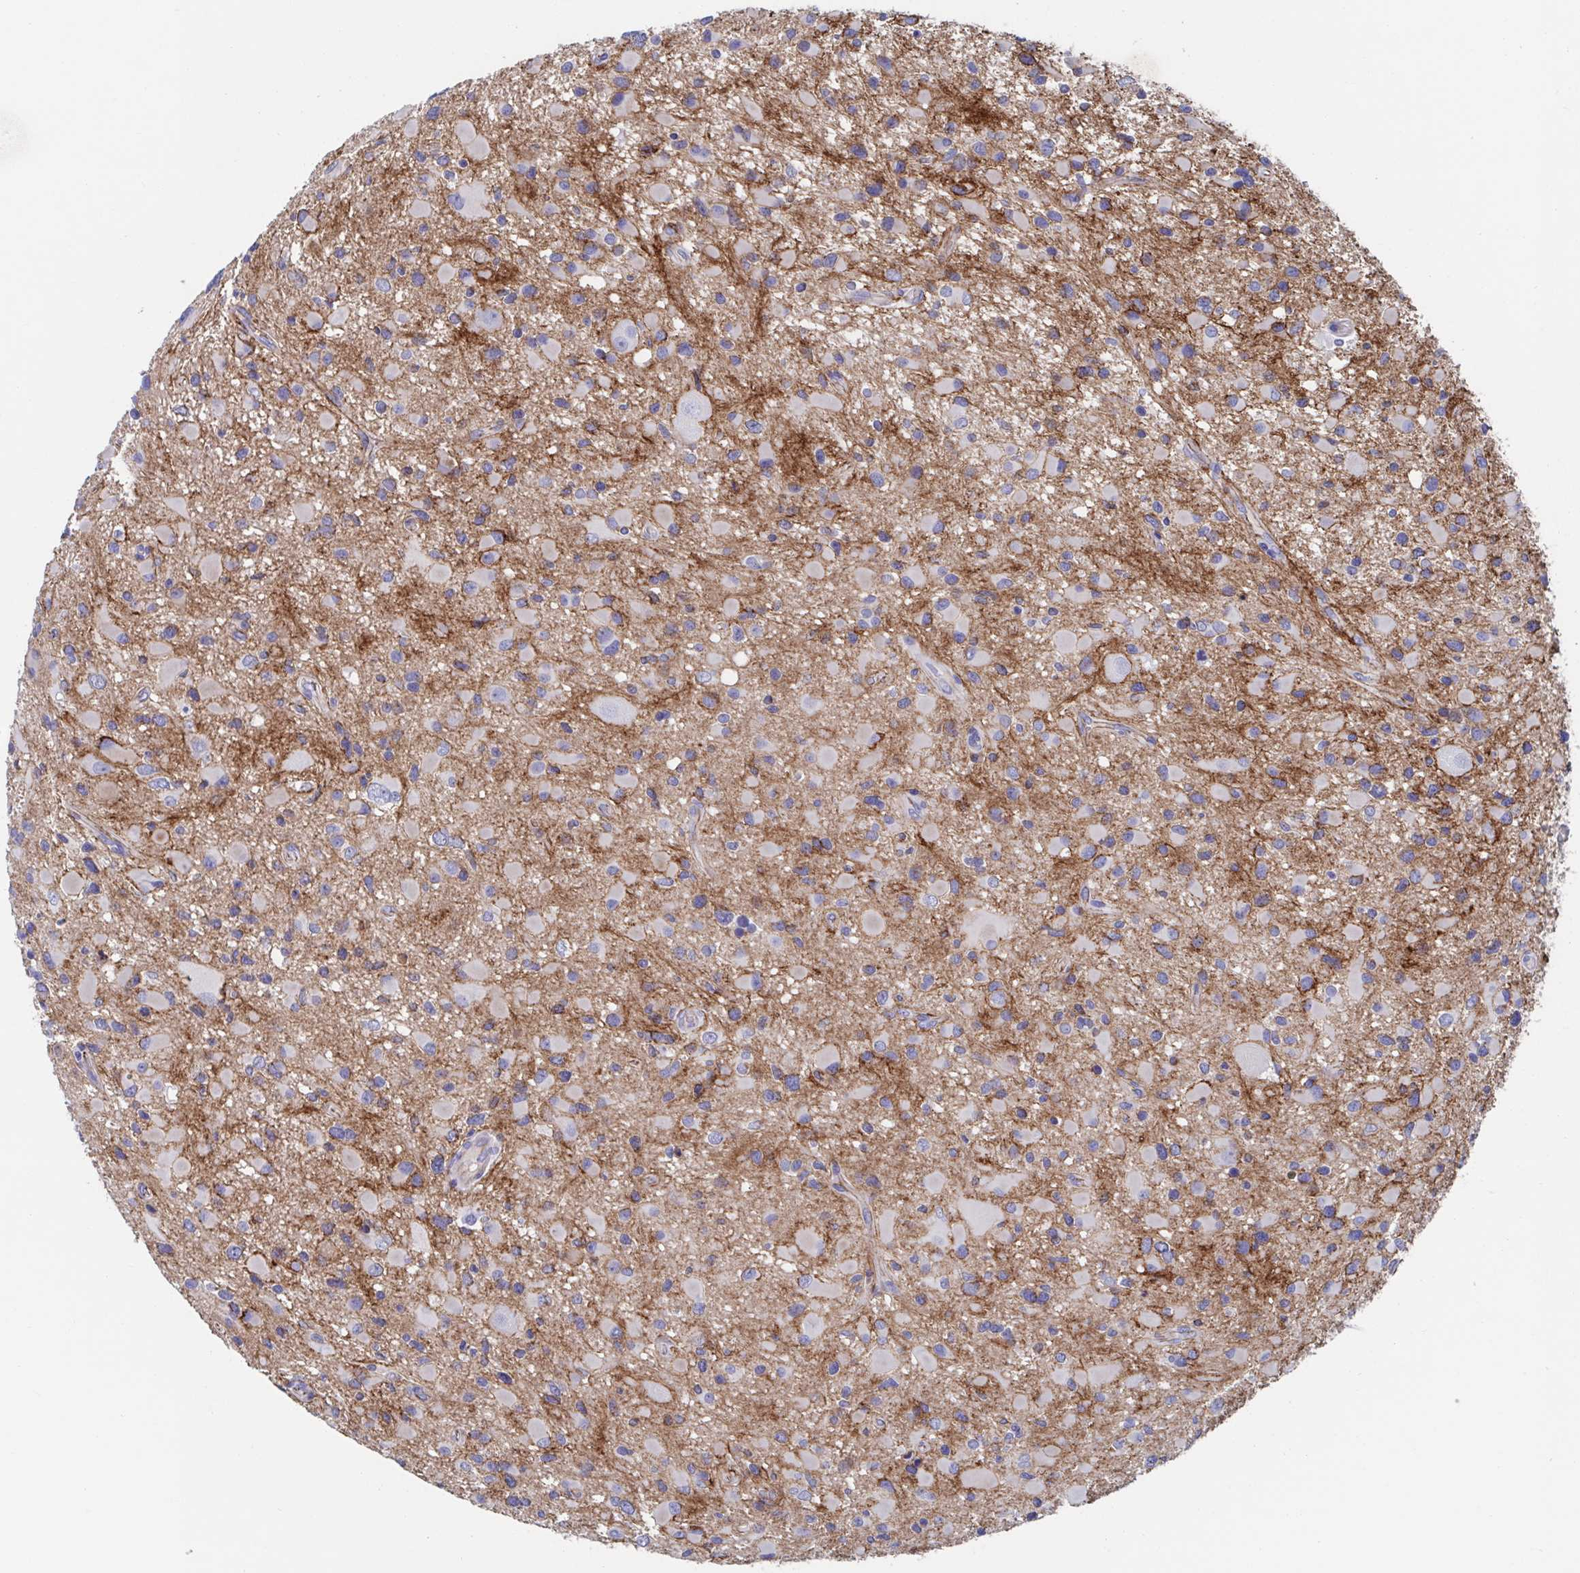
{"staining": {"intensity": "negative", "quantity": "none", "location": "none"}, "tissue": "glioma", "cell_type": "Tumor cells", "image_type": "cancer", "snomed": [{"axis": "morphology", "description": "Glioma, malignant, Low grade"}, {"axis": "topography", "description": "Brain"}], "caption": "The histopathology image shows no staining of tumor cells in low-grade glioma (malignant).", "gene": "CDH2", "patient": {"sex": "female", "age": 32}}